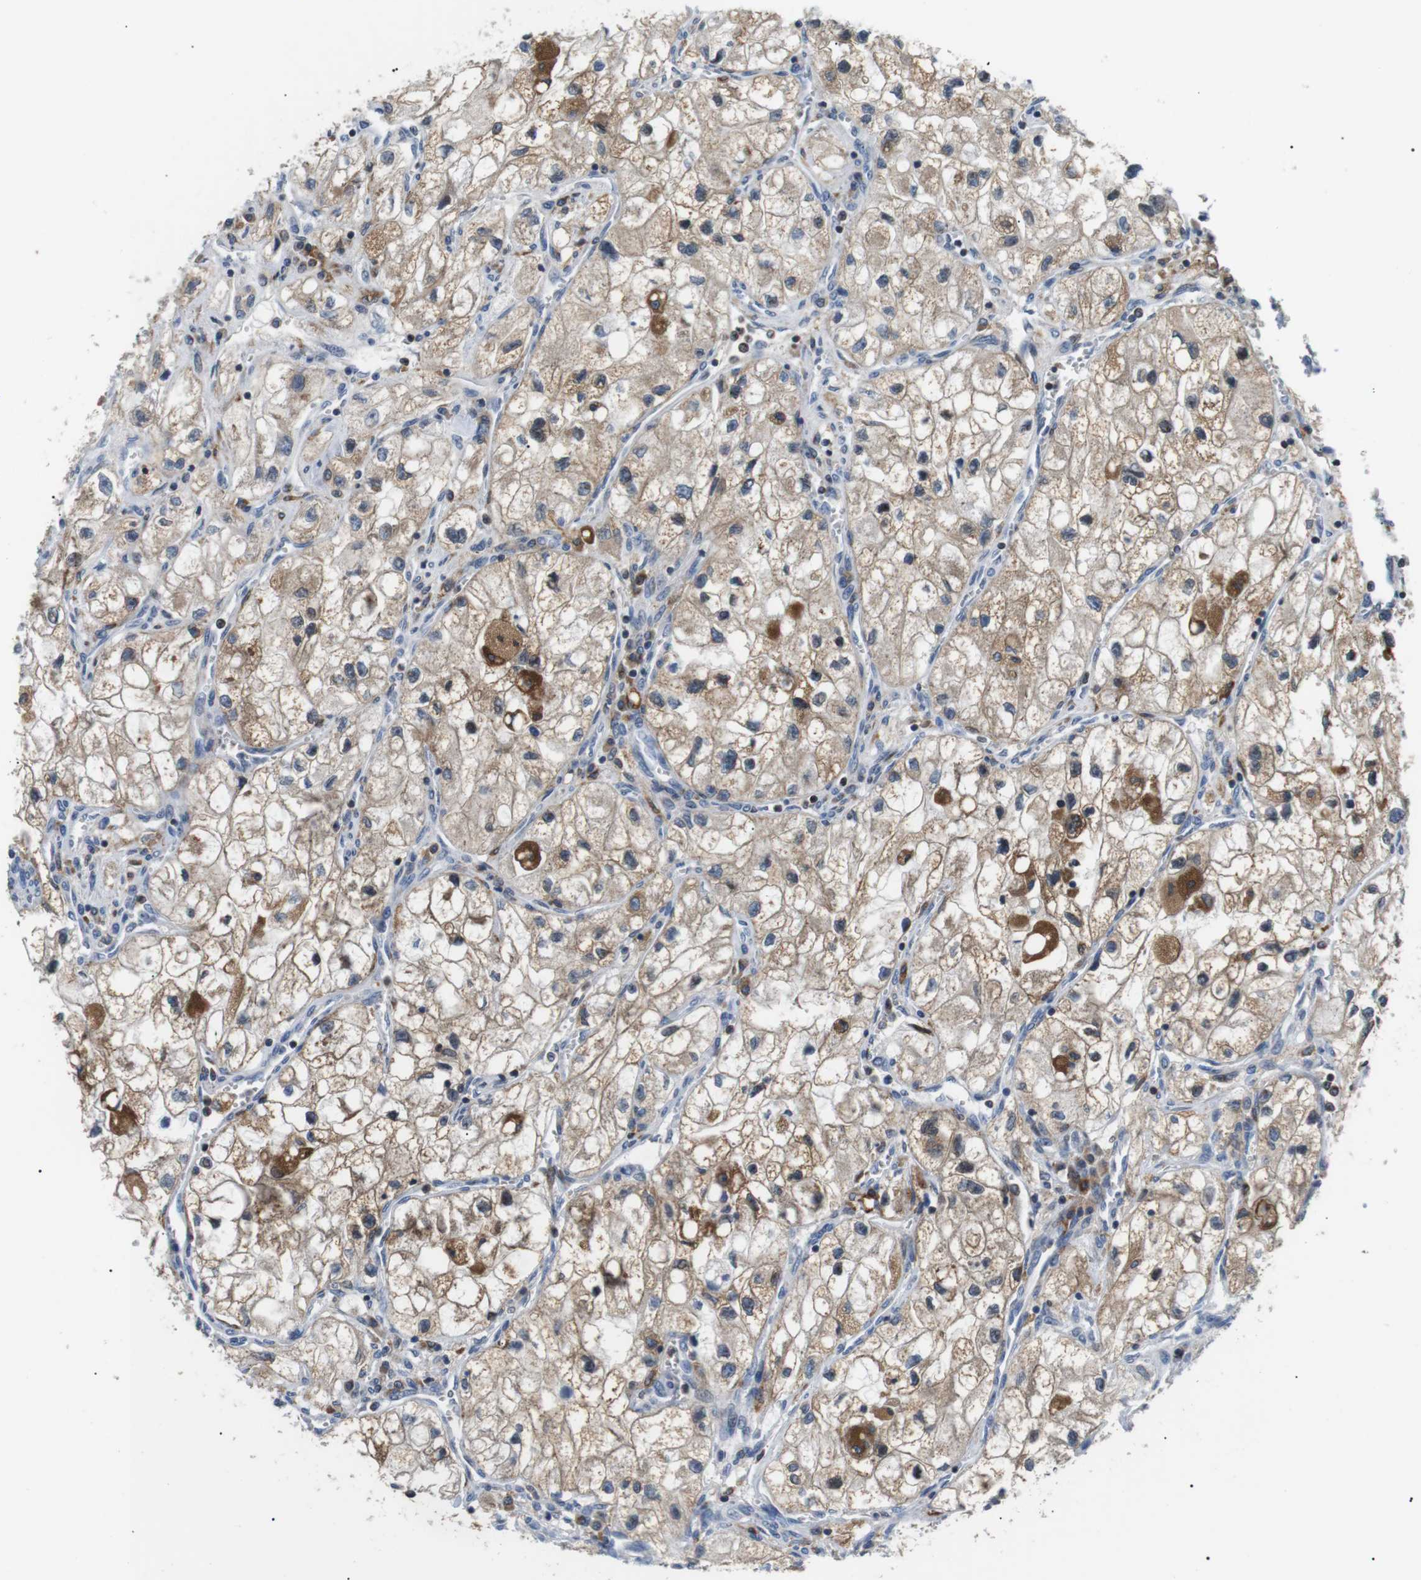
{"staining": {"intensity": "weak", "quantity": ">75%", "location": "cytoplasmic/membranous"}, "tissue": "renal cancer", "cell_type": "Tumor cells", "image_type": "cancer", "snomed": [{"axis": "morphology", "description": "Adenocarcinoma, NOS"}, {"axis": "topography", "description": "Kidney"}], "caption": "IHC staining of renal cancer, which shows low levels of weak cytoplasmic/membranous expression in approximately >75% of tumor cells indicating weak cytoplasmic/membranous protein expression. The staining was performed using DAB (3,3'-diaminobenzidine) (brown) for protein detection and nuclei were counterstained in hematoxylin (blue).", "gene": "RAB9A", "patient": {"sex": "female", "age": 70}}